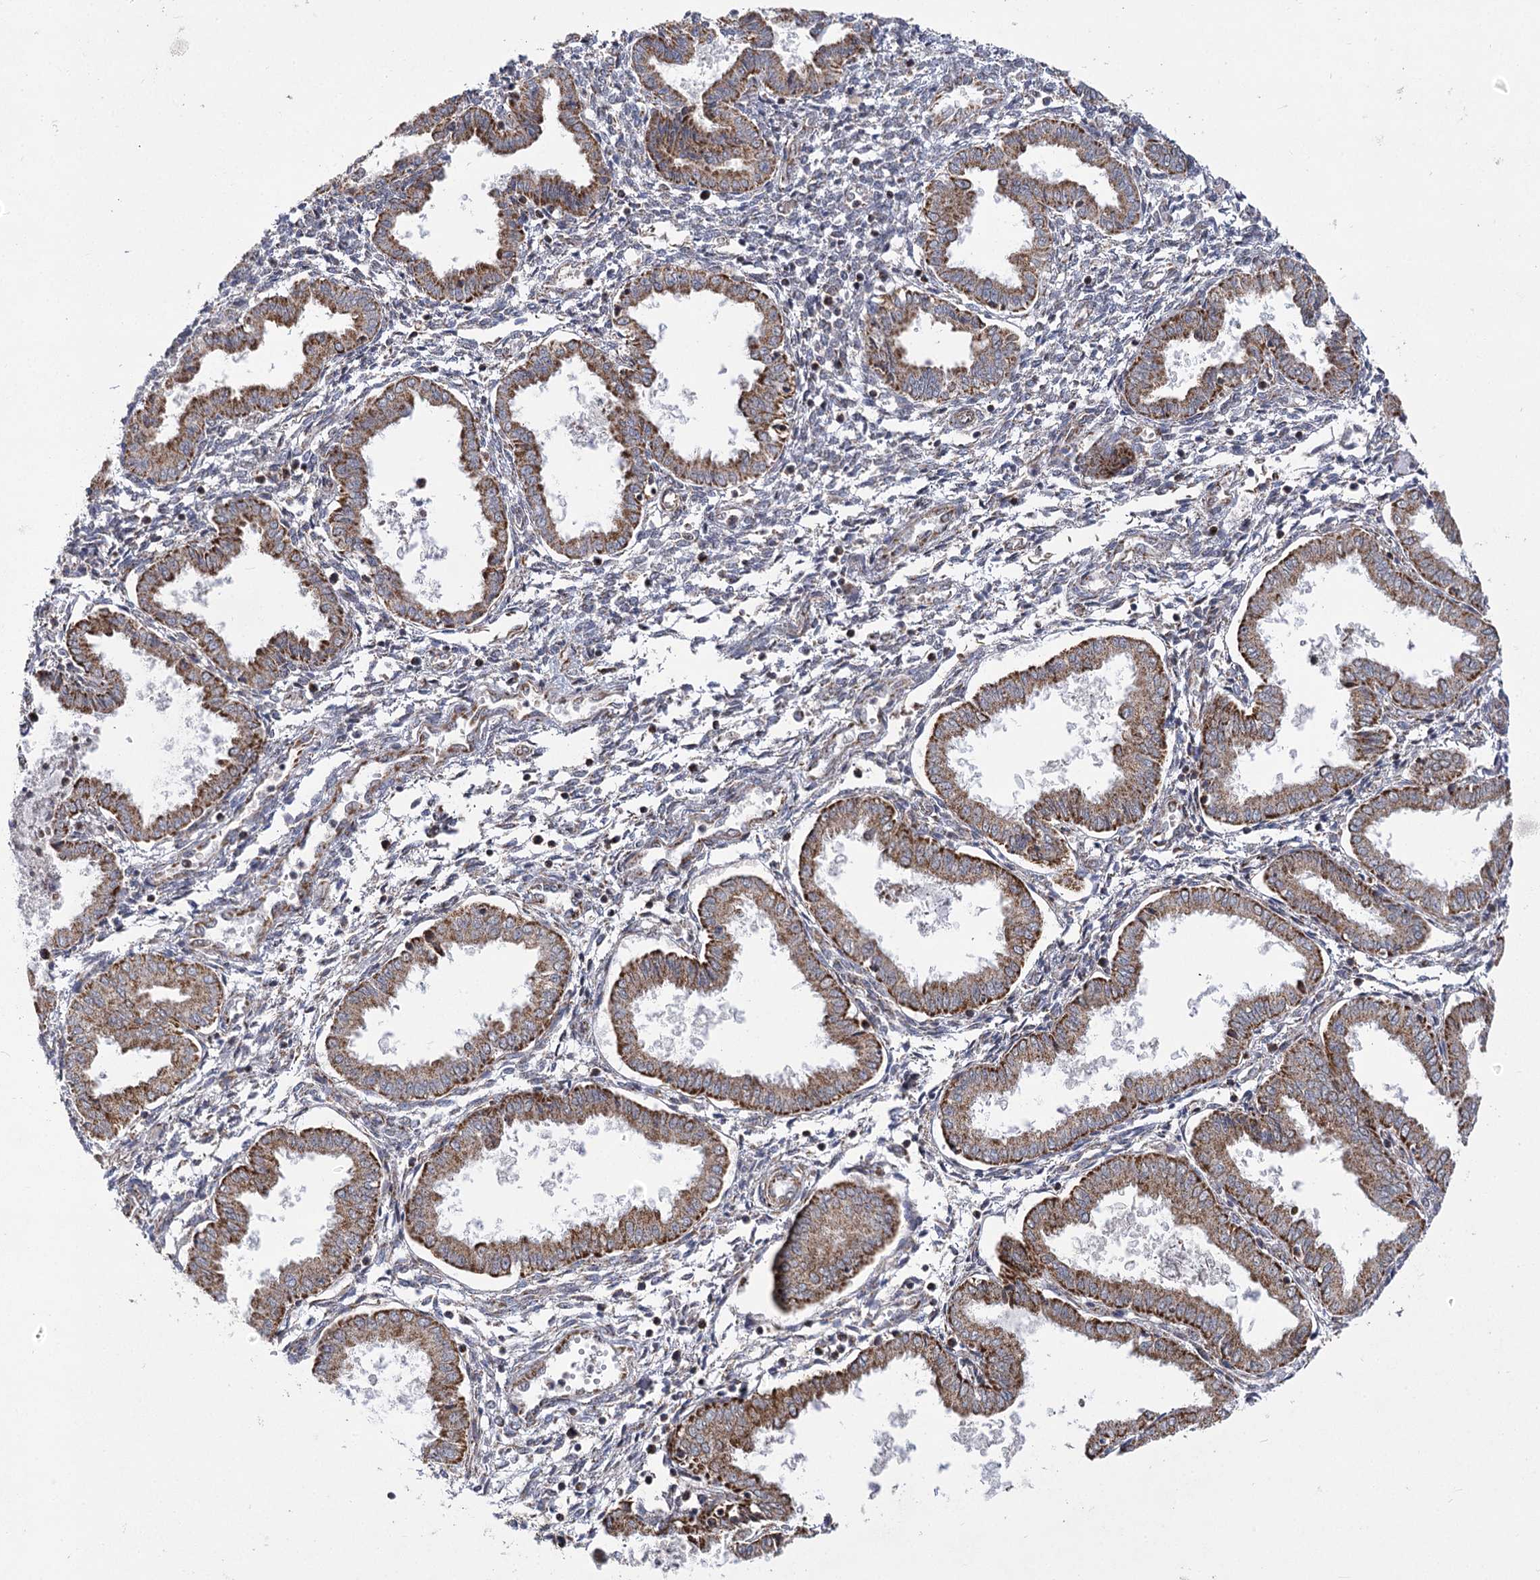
{"staining": {"intensity": "weak", "quantity": "25%-75%", "location": "cytoplasmic/membranous"}, "tissue": "endometrium", "cell_type": "Cells in endometrial stroma", "image_type": "normal", "snomed": [{"axis": "morphology", "description": "Normal tissue, NOS"}, {"axis": "topography", "description": "Endometrium"}], "caption": "Cells in endometrial stroma exhibit low levels of weak cytoplasmic/membranous expression in about 25%-75% of cells in benign human endometrium. Nuclei are stained in blue.", "gene": "SLC4A1AP", "patient": {"sex": "female", "age": 33}}